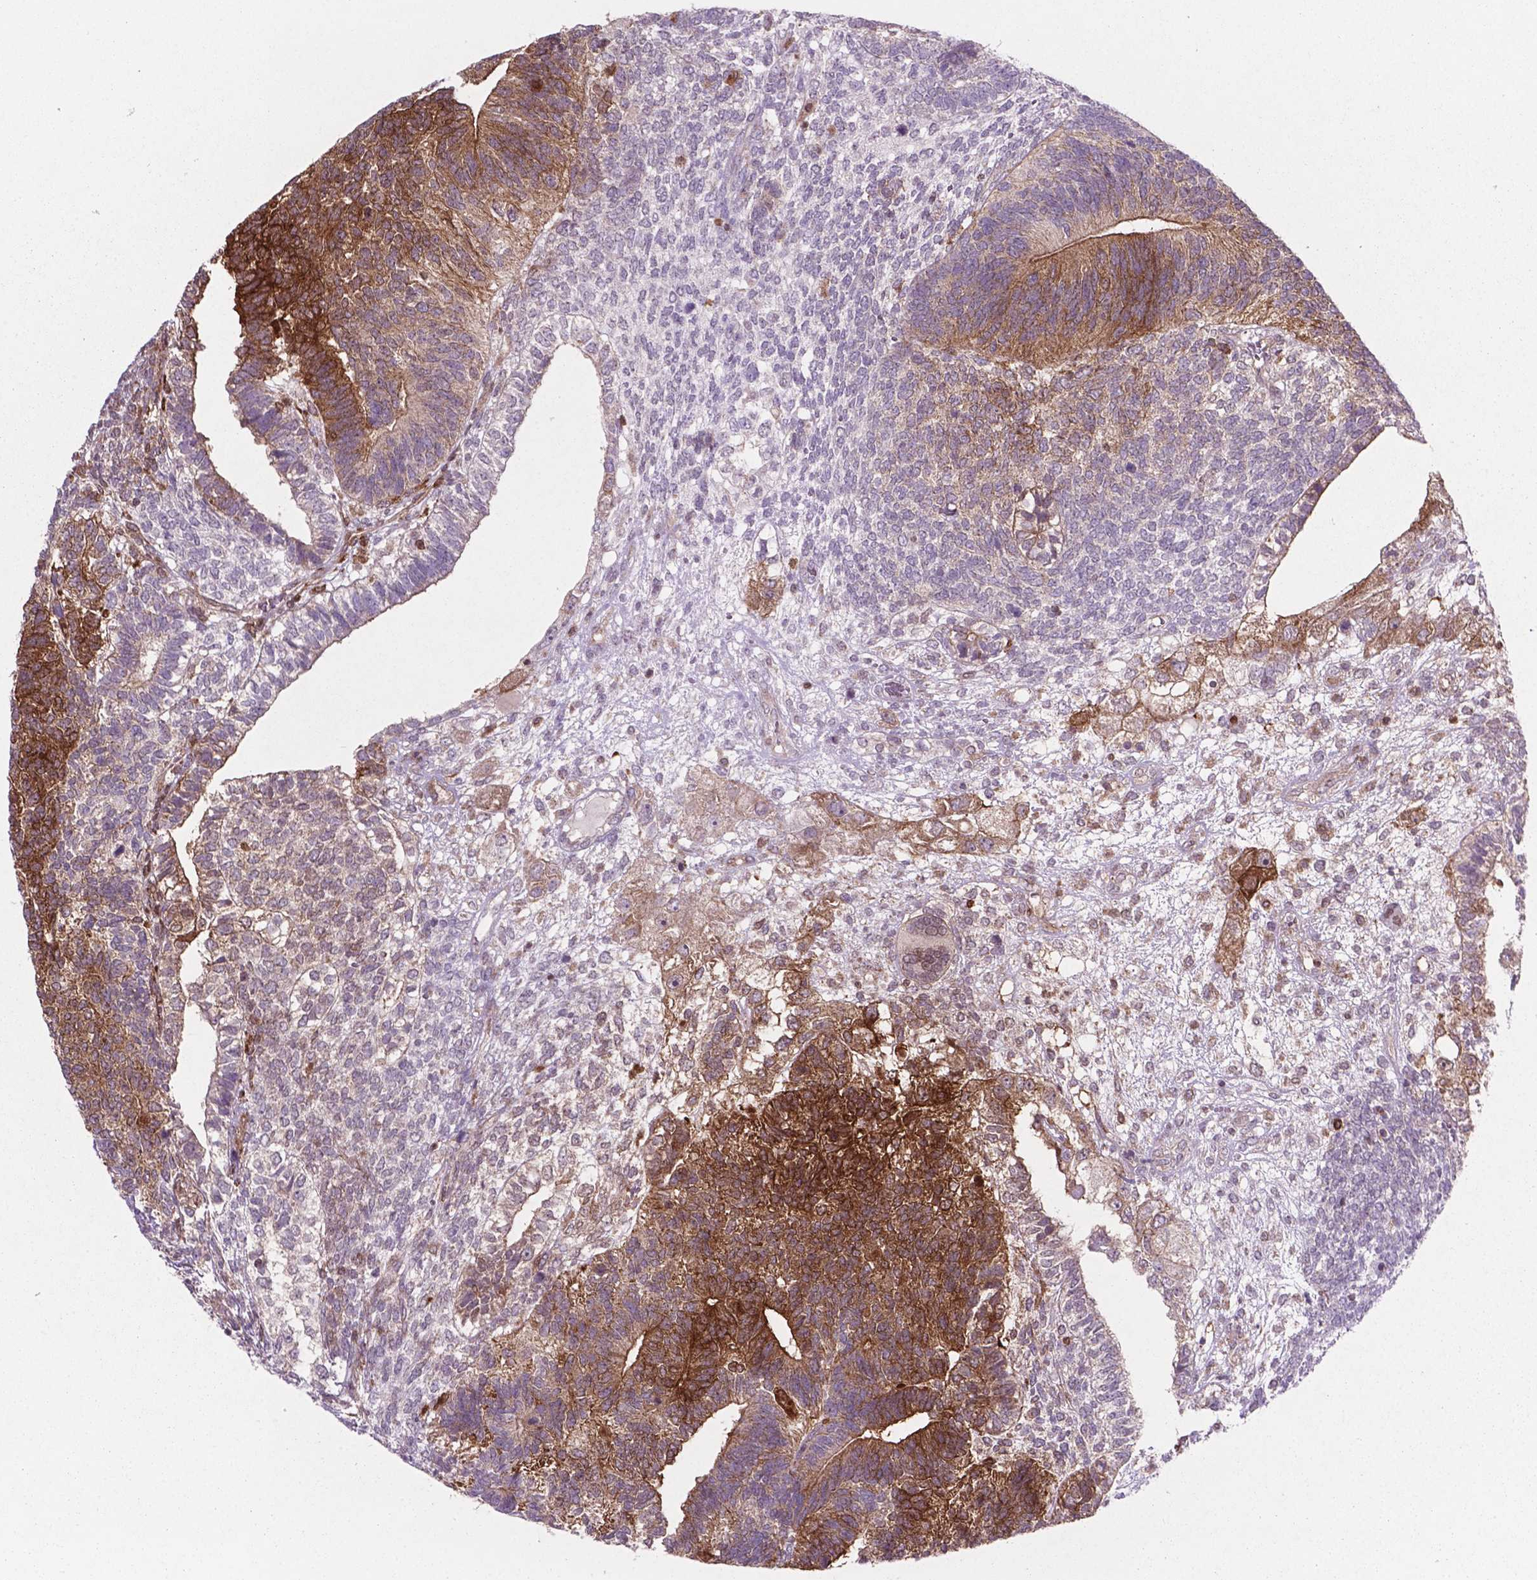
{"staining": {"intensity": "strong", "quantity": "25%-75%", "location": "cytoplasmic/membranous"}, "tissue": "testis cancer", "cell_type": "Tumor cells", "image_type": "cancer", "snomed": [{"axis": "morphology", "description": "Seminoma, NOS"}, {"axis": "morphology", "description": "Carcinoma, Embryonal, NOS"}, {"axis": "topography", "description": "Testis"}], "caption": "Seminoma (testis) stained with immunohistochemistry exhibits strong cytoplasmic/membranous expression in about 25%-75% of tumor cells. (Brightfield microscopy of DAB IHC at high magnification).", "gene": "LDHA", "patient": {"sex": "male", "age": 41}}